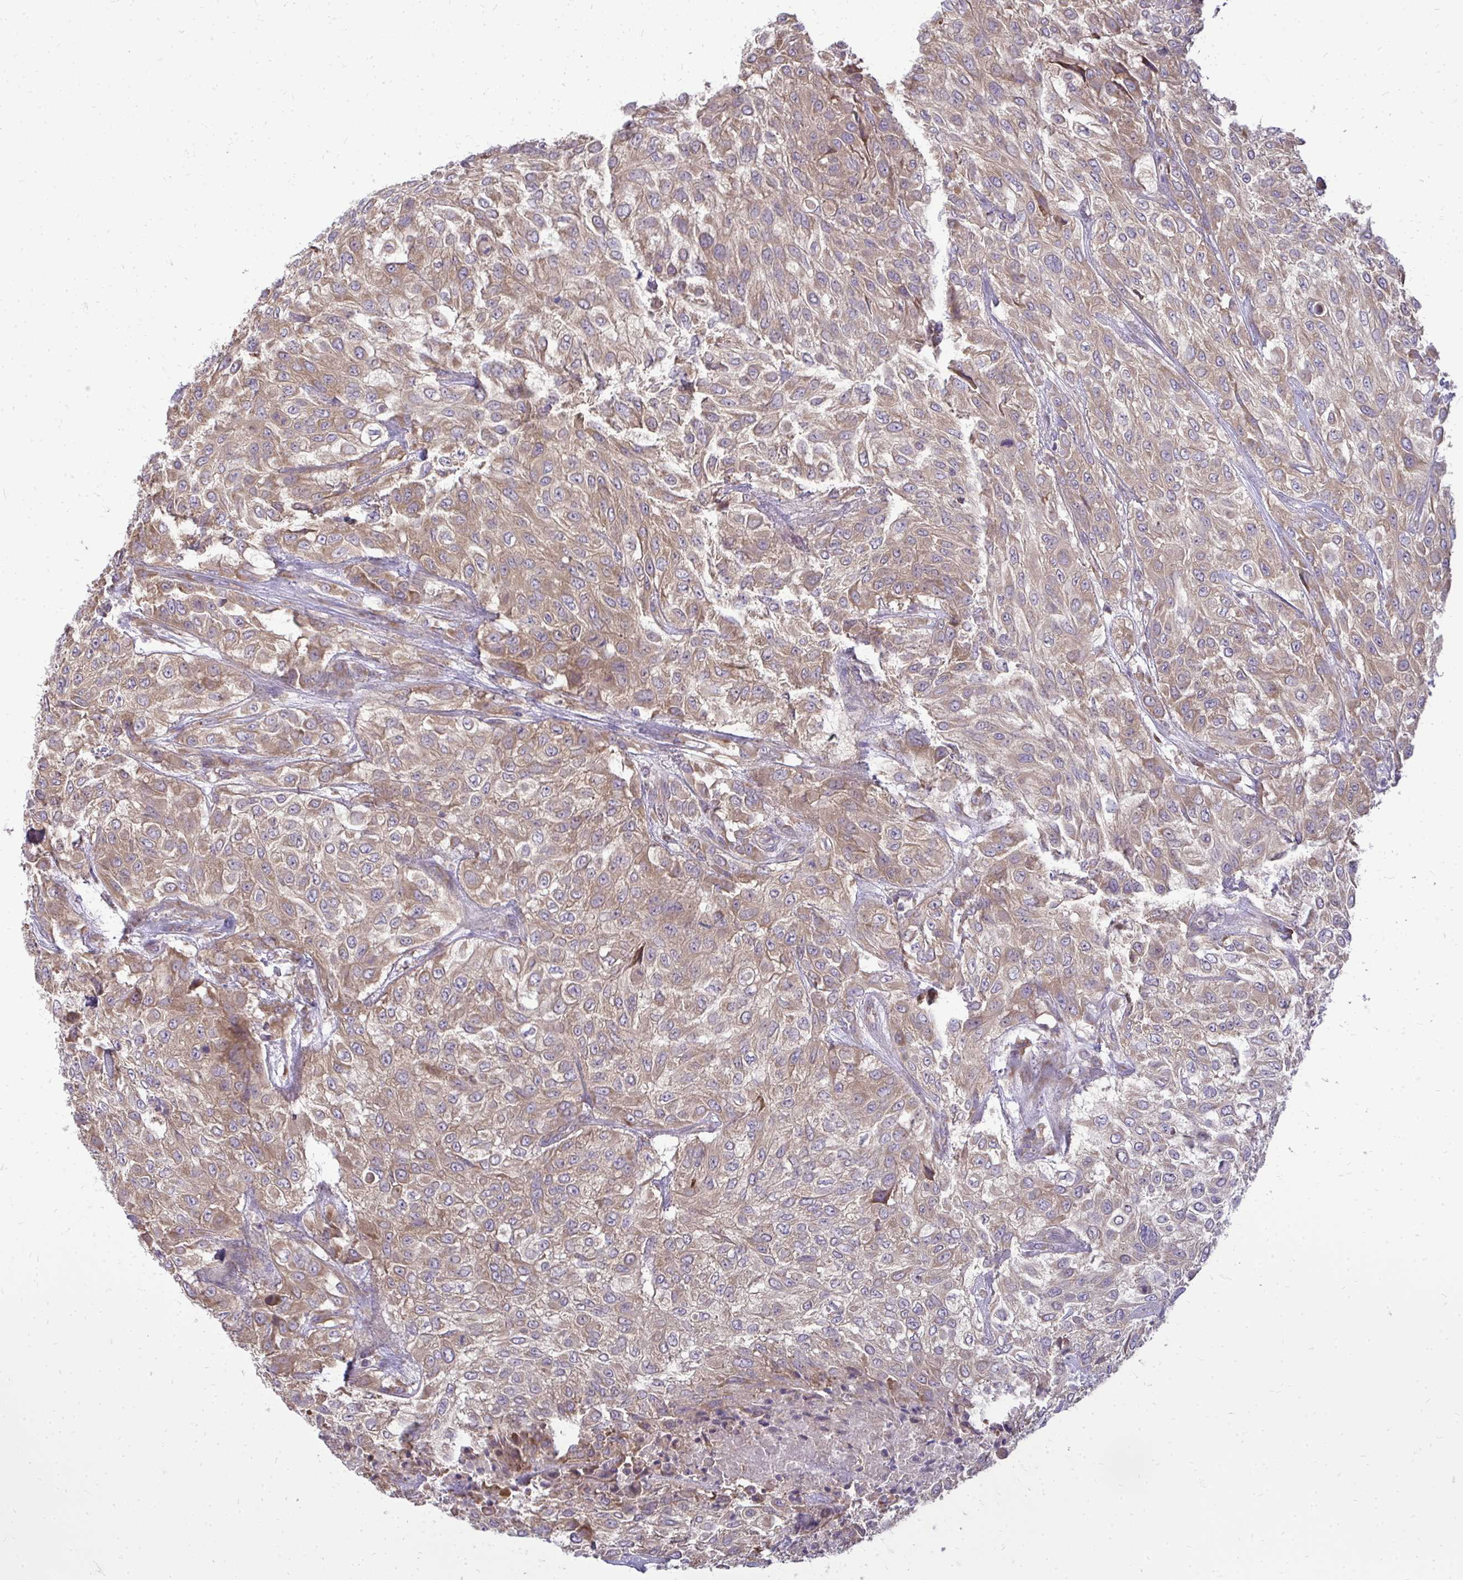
{"staining": {"intensity": "moderate", "quantity": "25%-75%", "location": "cytoplasmic/membranous"}, "tissue": "urothelial cancer", "cell_type": "Tumor cells", "image_type": "cancer", "snomed": [{"axis": "morphology", "description": "Urothelial carcinoma, High grade"}, {"axis": "topography", "description": "Urinary bladder"}], "caption": "Human urothelial cancer stained for a protein (brown) demonstrates moderate cytoplasmic/membranous positive expression in approximately 25%-75% of tumor cells.", "gene": "RPLP2", "patient": {"sex": "male", "age": 57}}